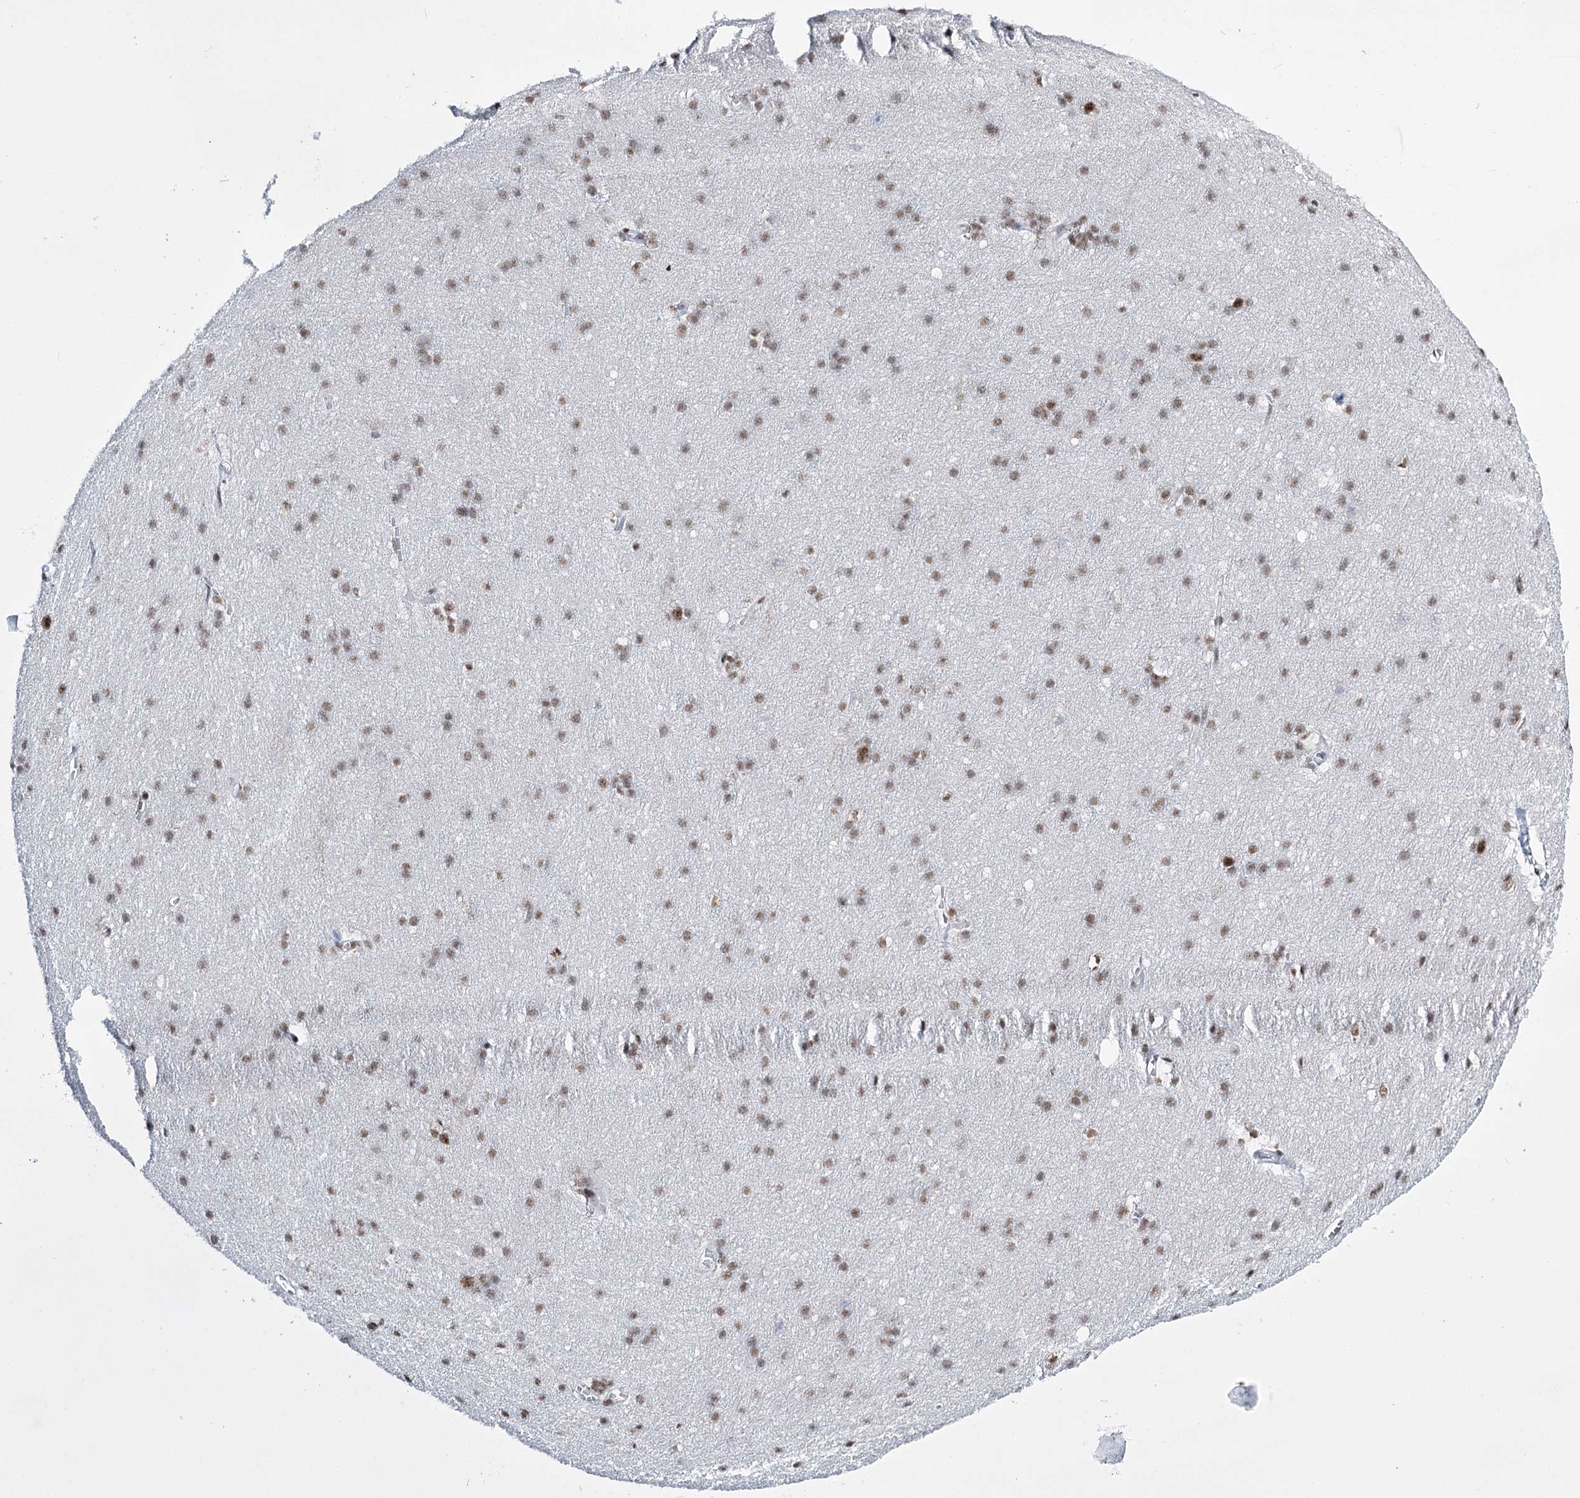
{"staining": {"intensity": "weak", "quantity": ">75%", "location": "nuclear"}, "tissue": "cerebral cortex", "cell_type": "Endothelial cells", "image_type": "normal", "snomed": [{"axis": "morphology", "description": "Normal tissue, NOS"}, {"axis": "topography", "description": "Cerebral cortex"}], "caption": "An image of cerebral cortex stained for a protein reveals weak nuclear brown staining in endothelial cells.", "gene": "PRPF40A", "patient": {"sex": "male", "age": 54}}